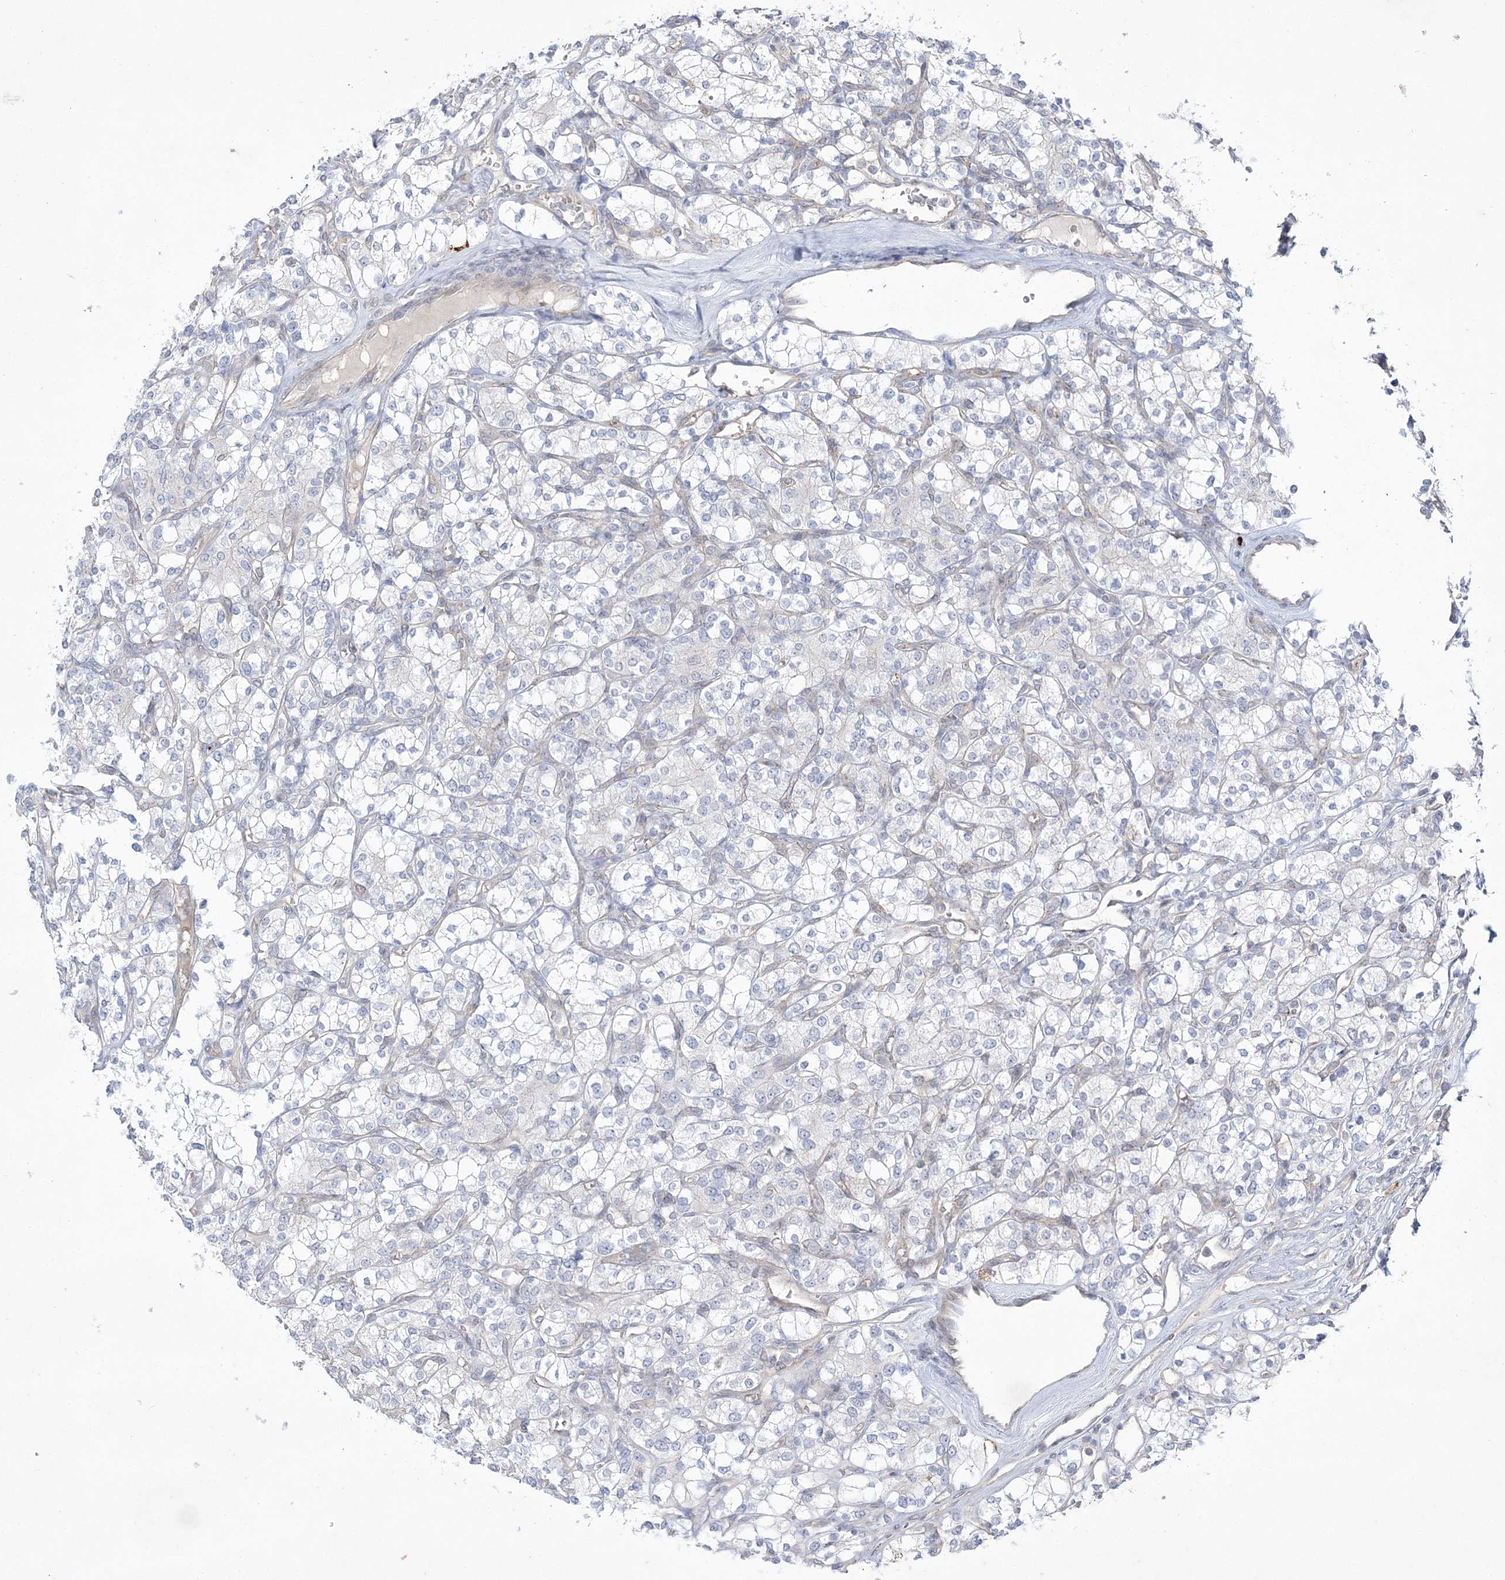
{"staining": {"intensity": "negative", "quantity": "none", "location": "none"}, "tissue": "renal cancer", "cell_type": "Tumor cells", "image_type": "cancer", "snomed": [{"axis": "morphology", "description": "Adenocarcinoma, NOS"}, {"axis": "topography", "description": "Kidney"}], "caption": "The IHC photomicrograph has no significant positivity in tumor cells of renal cancer (adenocarcinoma) tissue. (DAB (3,3'-diaminobenzidine) IHC with hematoxylin counter stain).", "gene": "ADAMTS12", "patient": {"sex": "male", "age": 77}}